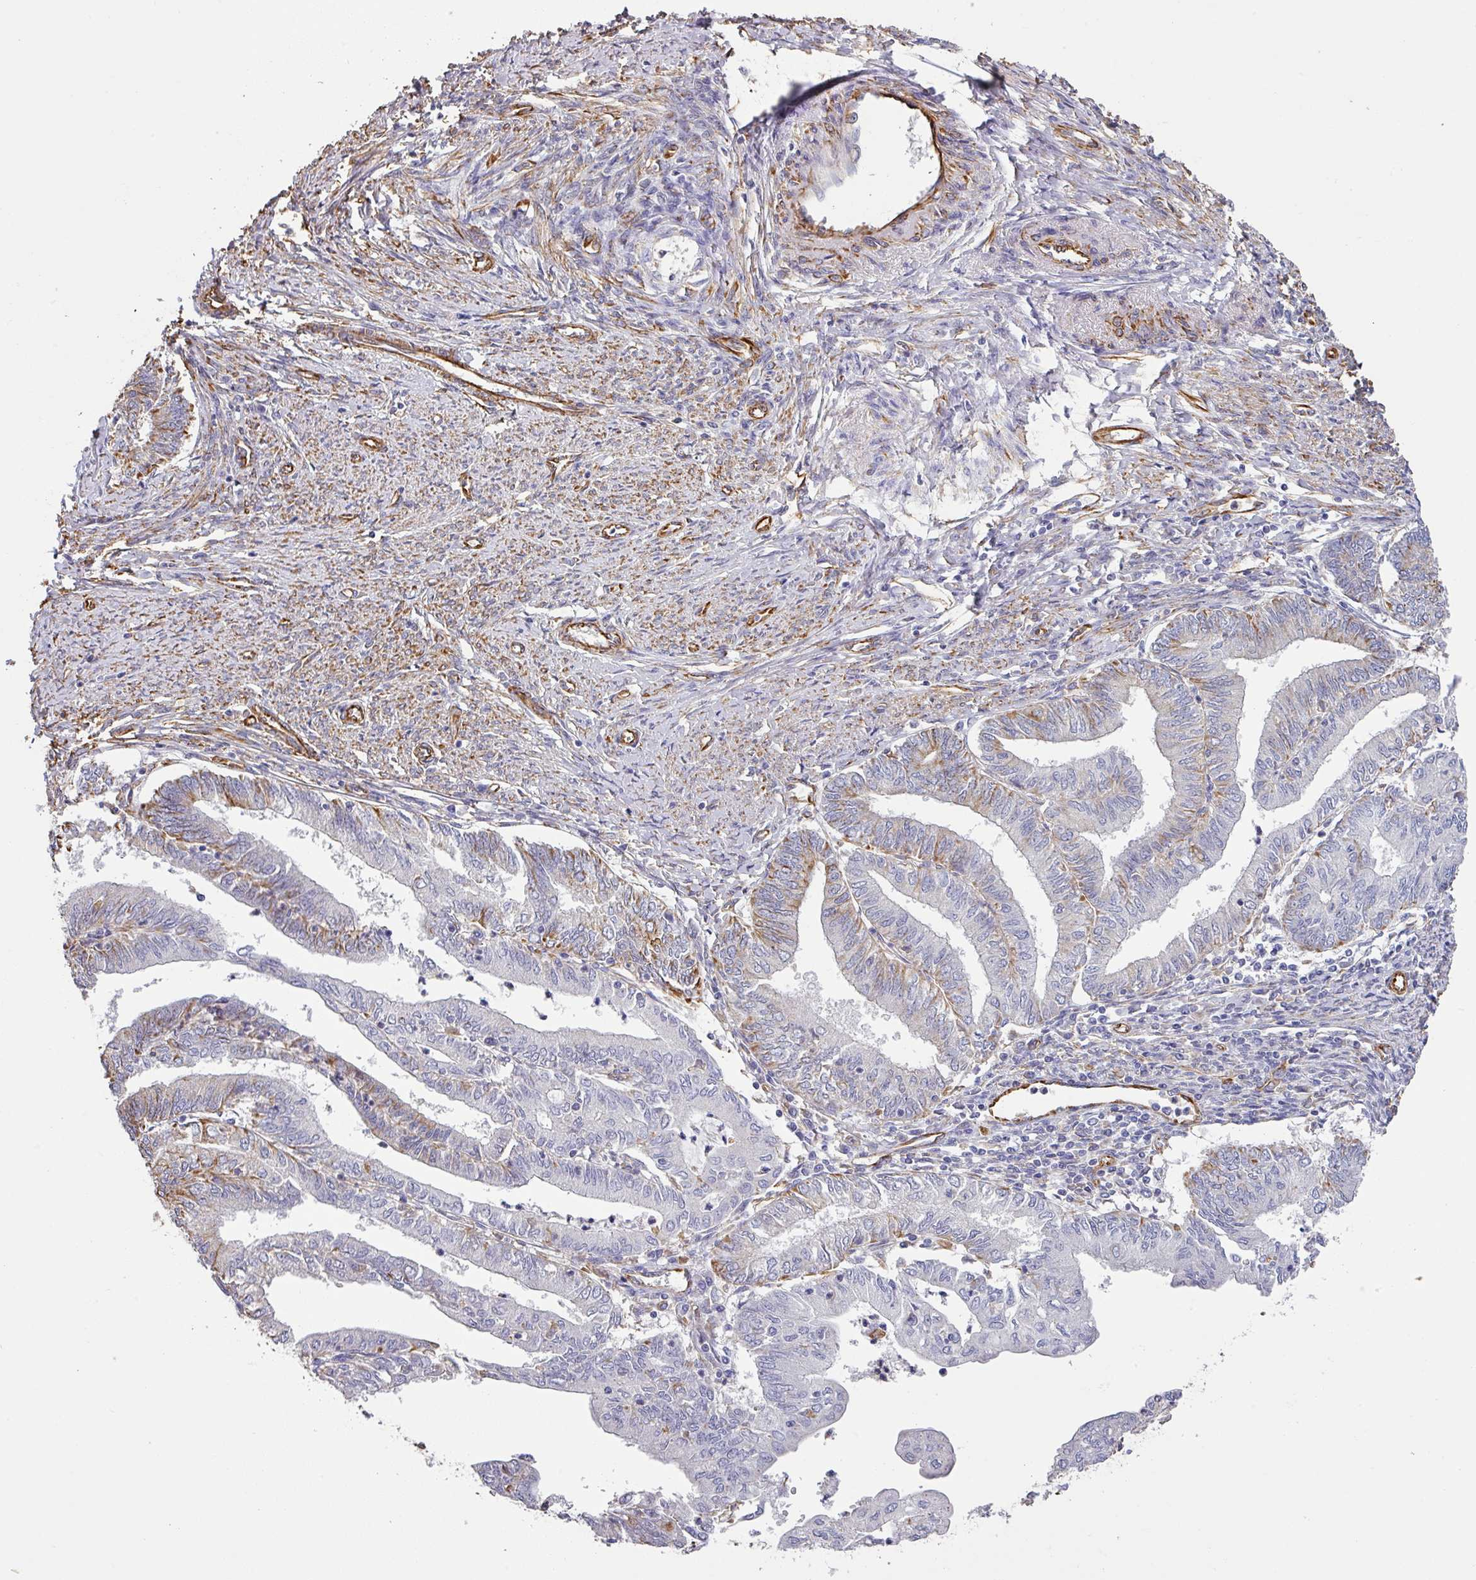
{"staining": {"intensity": "moderate", "quantity": "<25%", "location": "cytoplasmic/membranous"}, "tissue": "endometrial cancer", "cell_type": "Tumor cells", "image_type": "cancer", "snomed": [{"axis": "morphology", "description": "Adenocarcinoma, NOS"}, {"axis": "topography", "description": "Endometrium"}], "caption": "Human endometrial cancer stained with a protein marker shows moderate staining in tumor cells.", "gene": "ZNF280C", "patient": {"sex": "female", "age": 66}}